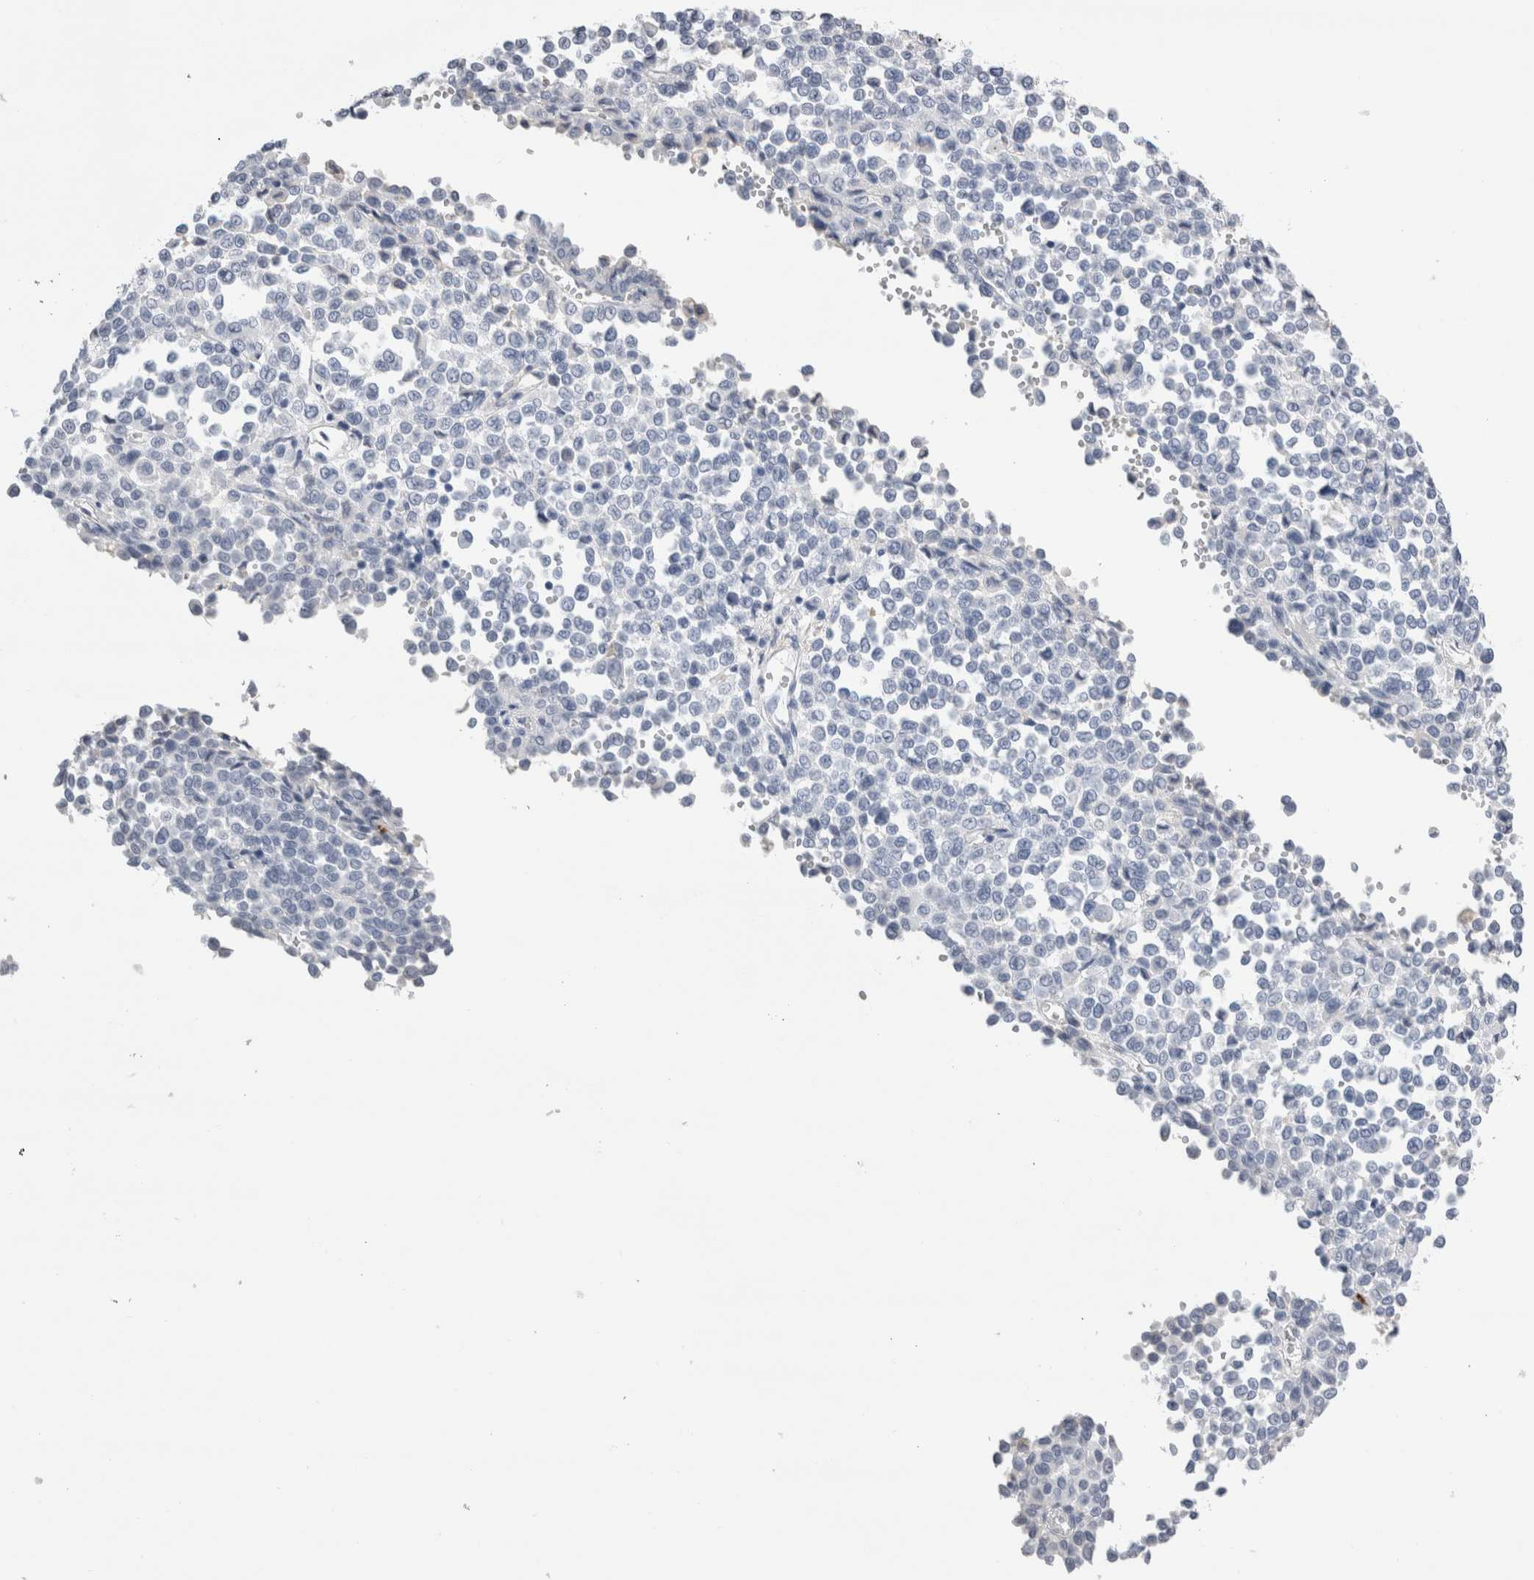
{"staining": {"intensity": "negative", "quantity": "none", "location": "none"}, "tissue": "melanoma", "cell_type": "Tumor cells", "image_type": "cancer", "snomed": [{"axis": "morphology", "description": "Malignant melanoma, Metastatic site"}, {"axis": "topography", "description": "Pancreas"}], "caption": "High magnification brightfield microscopy of melanoma stained with DAB (brown) and counterstained with hematoxylin (blue): tumor cells show no significant expression.", "gene": "S100A12", "patient": {"sex": "female", "age": 30}}